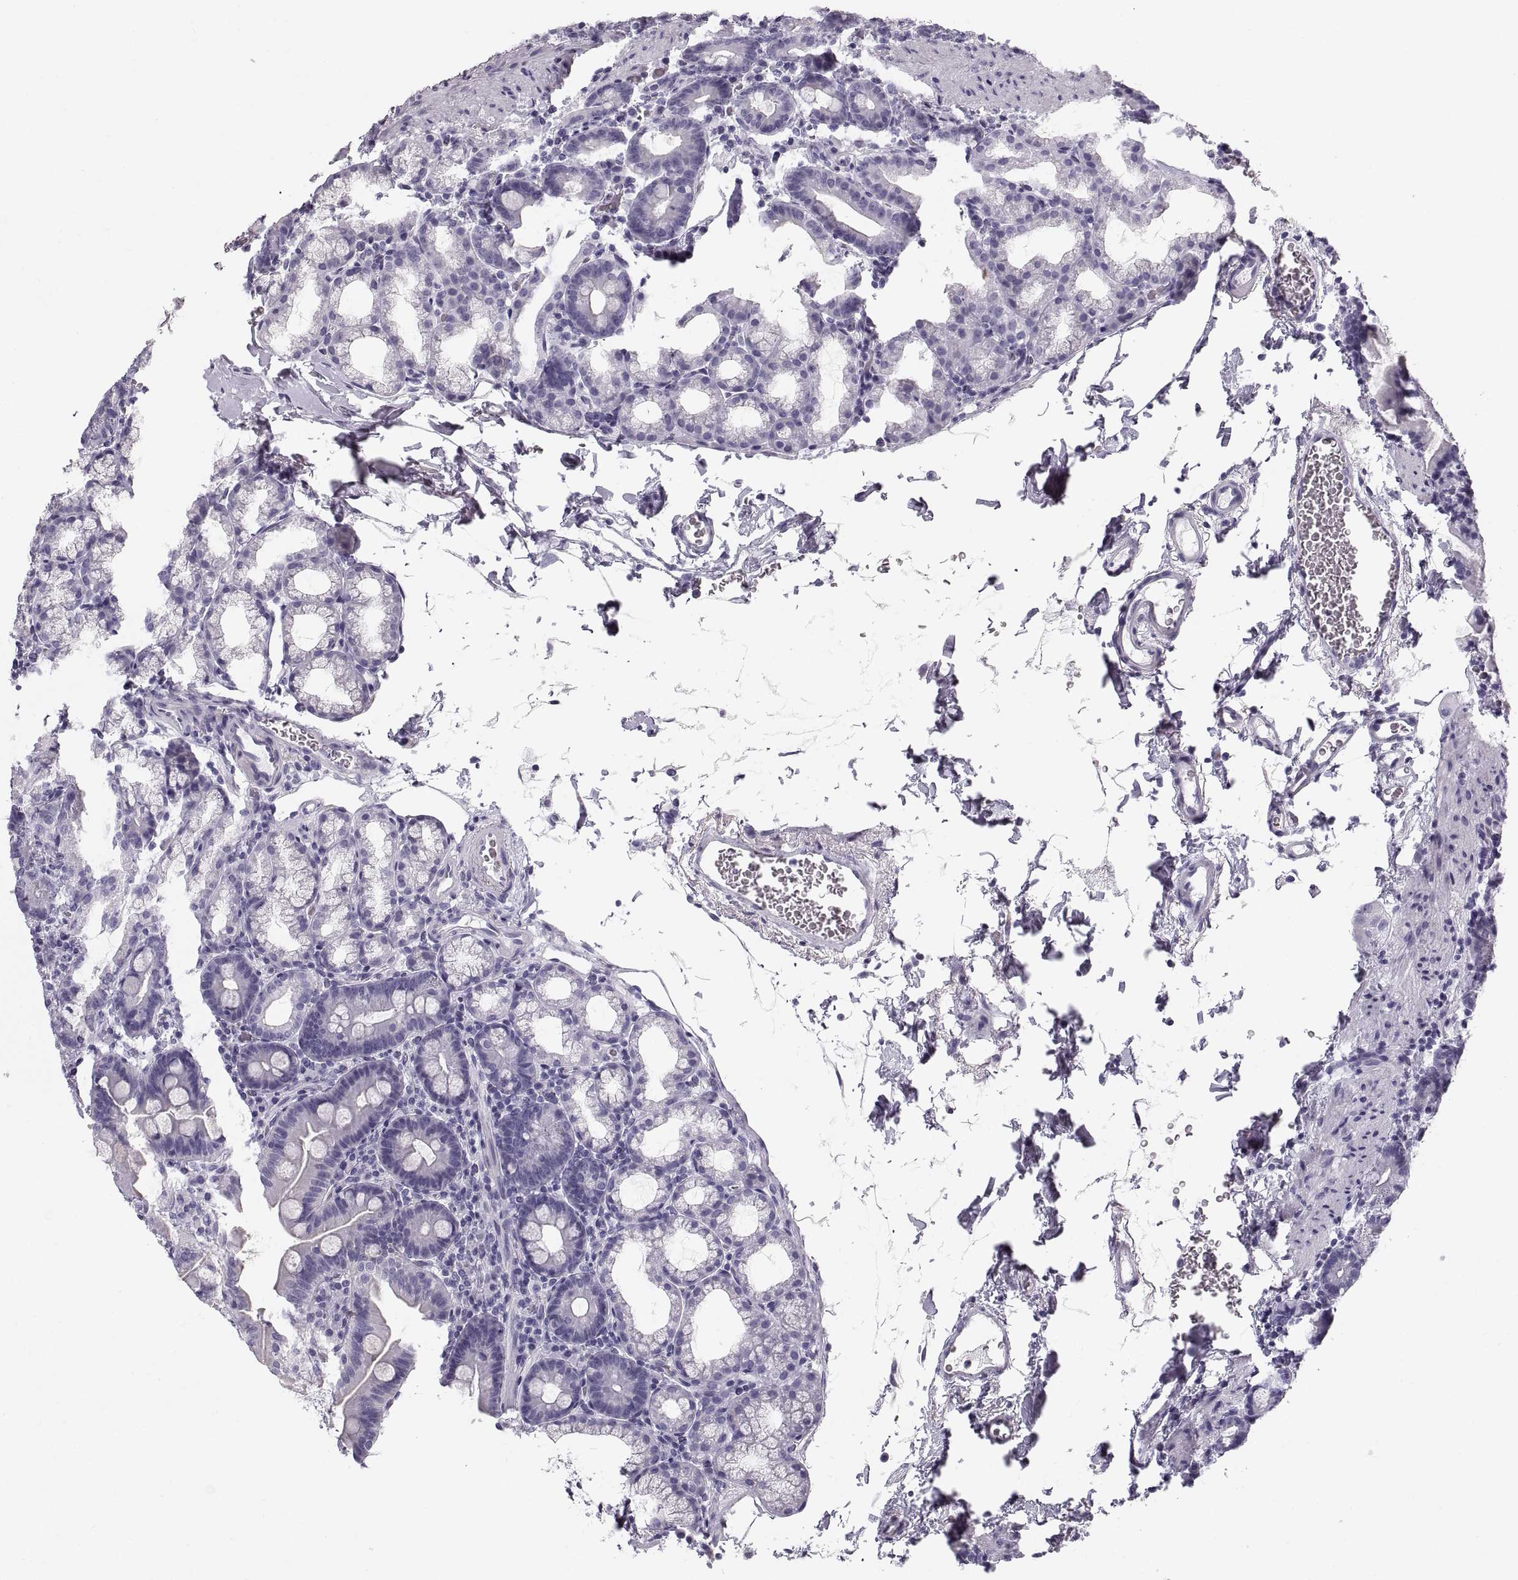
{"staining": {"intensity": "negative", "quantity": "none", "location": "none"}, "tissue": "duodenum", "cell_type": "Glandular cells", "image_type": "normal", "snomed": [{"axis": "morphology", "description": "Normal tissue, NOS"}, {"axis": "topography", "description": "Duodenum"}], "caption": "Immunohistochemical staining of unremarkable human duodenum reveals no significant expression in glandular cells. (DAB (3,3'-diaminobenzidine) immunohistochemistry (IHC) visualized using brightfield microscopy, high magnification).", "gene": "CRYAA", "patient": {"sex": "male", "age": 59}}